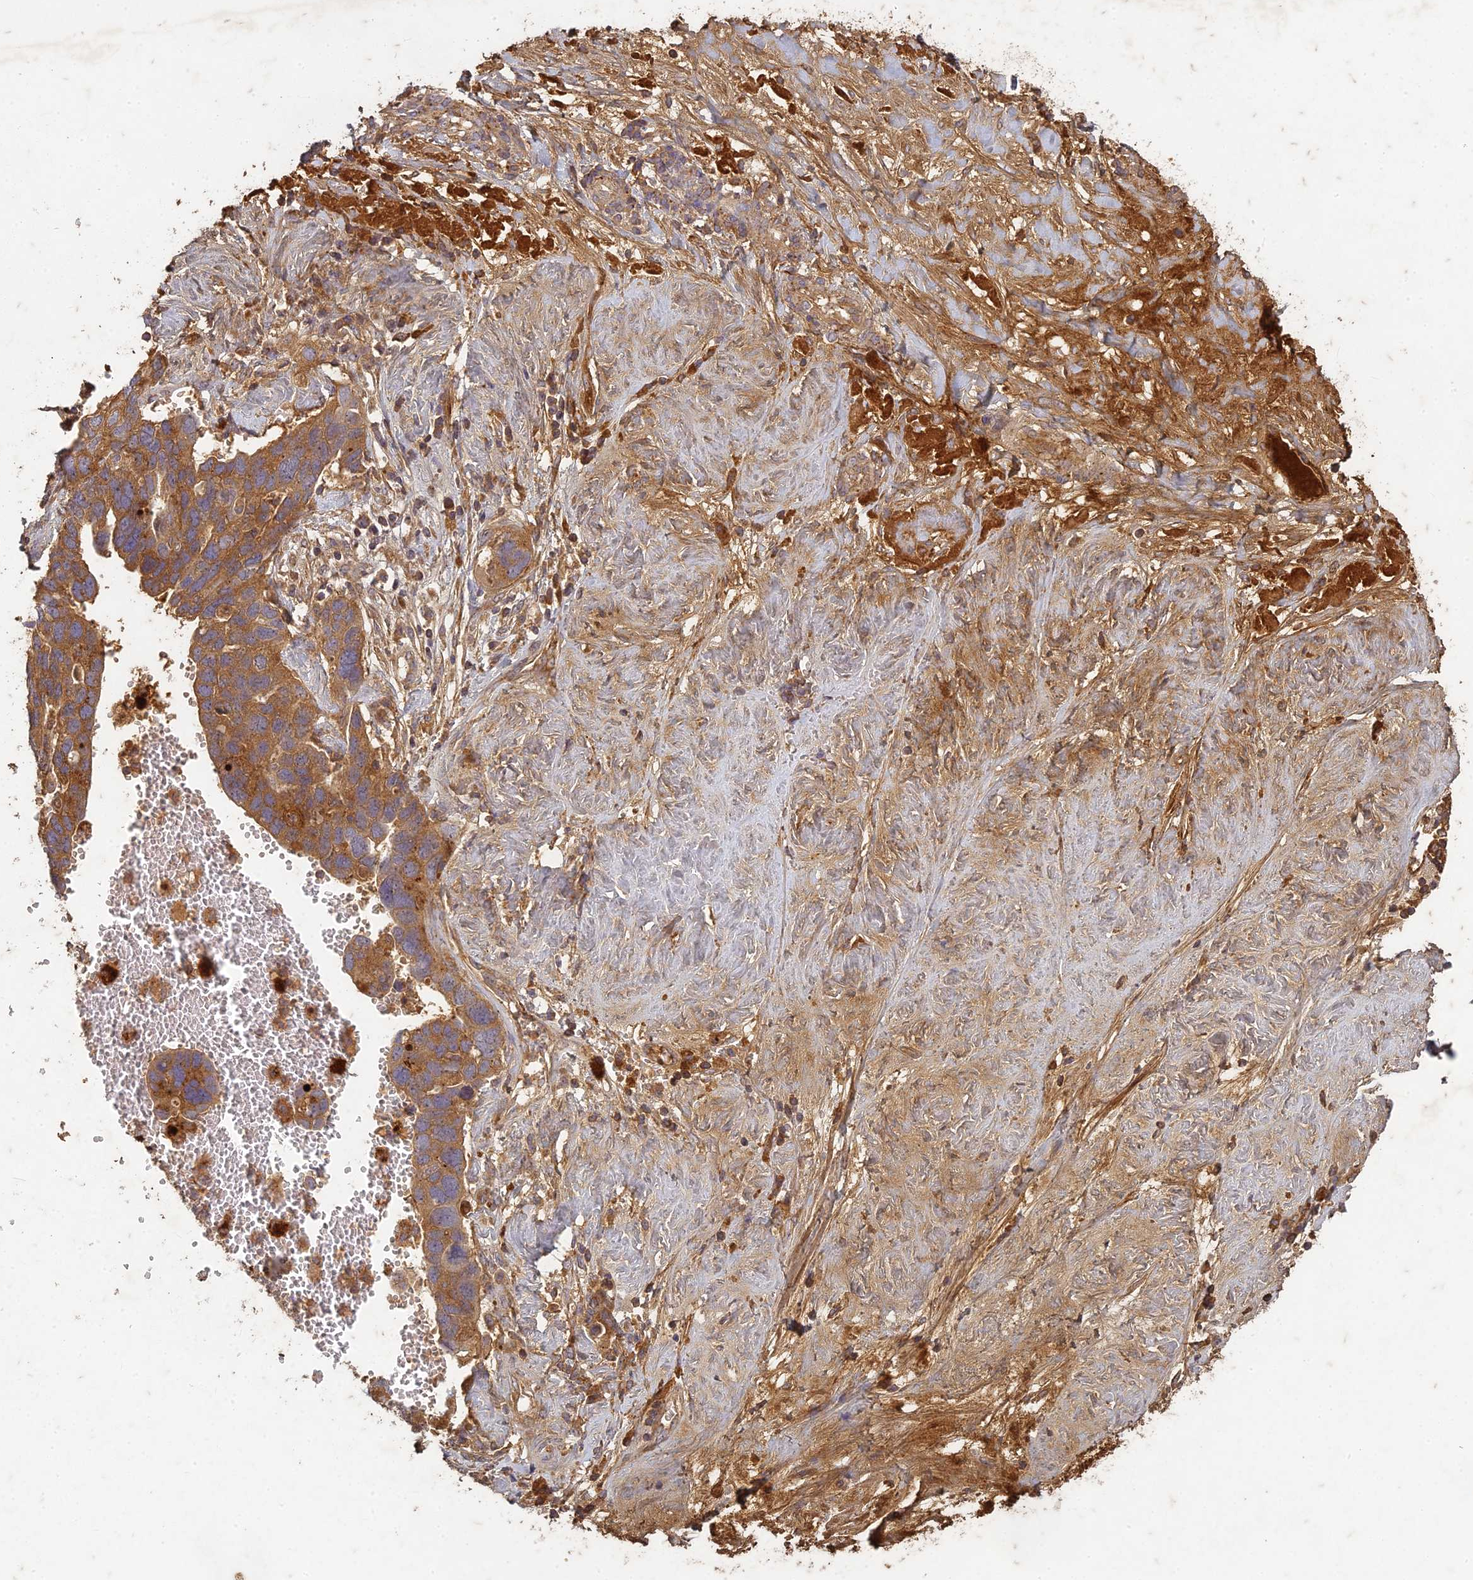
{"staining": {"intensity": "moderate", "quantity": ">75%", "location": "cytoplasmic/membranous"}, "tissue": "ovarian cancer", "cell_type": "Tumor cells", "image_type": "cancer", "snomed": [{"axis": "morphology", "description": "Cystadenocarcinoma, serous, NOS"}, {"axis": "topography", "description": "Ovary"}], "caption": "Immunohistochemistry (DAB) staining of serous cystadenocarcinoma (ovarian) reveals moderate cytoplasmic/membranous protein positivity in about >75% of tumor cells.", "gene": "TCF25", "patient": {"sex": "female", "age": 54}}